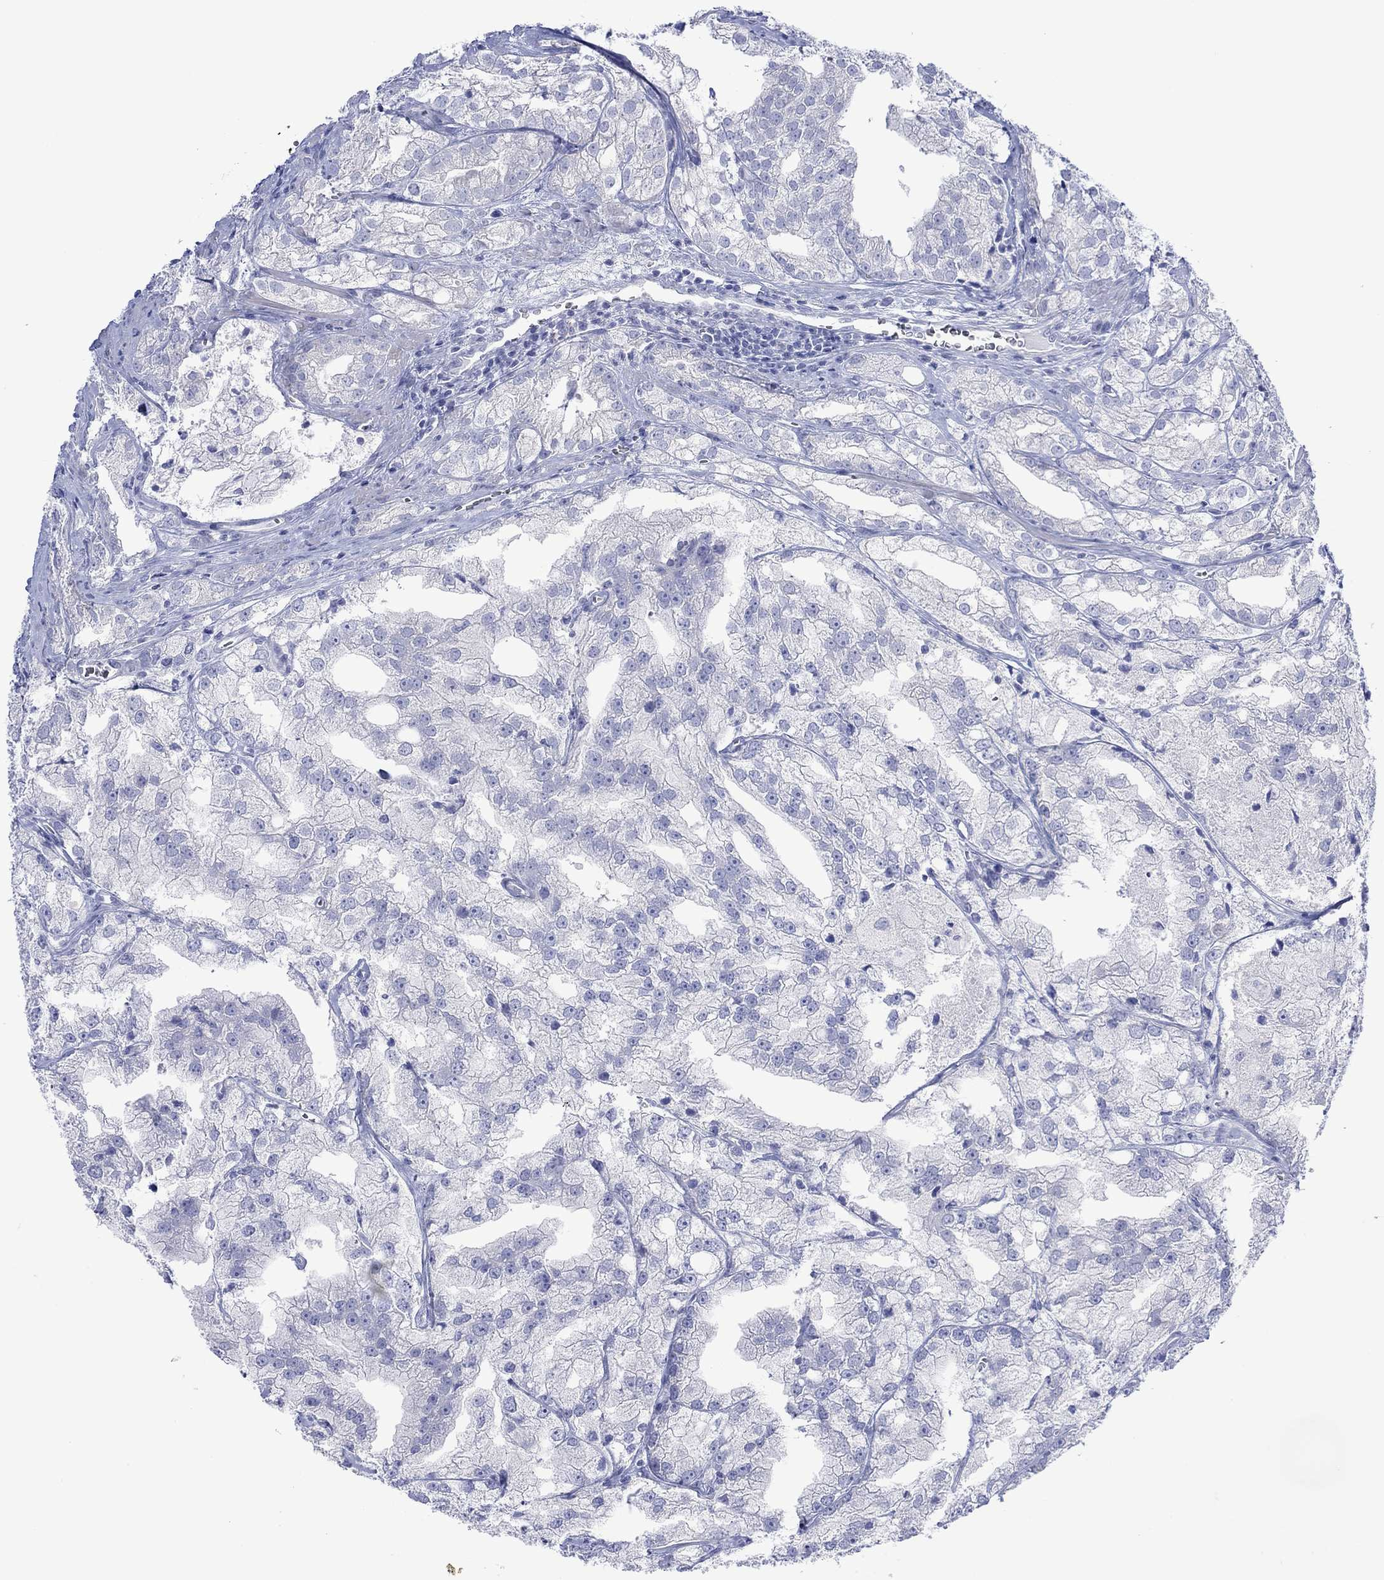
{"staining": {"intensity": "negative", "quantity": "none", "location": "none"}, "tissue": "prostate cancer", "cell_type": "Tumor cells", "image_type": "cancer", "snomed": [{"axis": "morphology", "description": "Adenocarcinoma, NOS"}, {"axis": "topography", "description": "Prostate"}], "caption": "Tumor cells are negative for protein expression in human prostate cancer (adenocarcinoma).", "gene": "MLANA", "patient": {"sex": "male", "age": 70}}